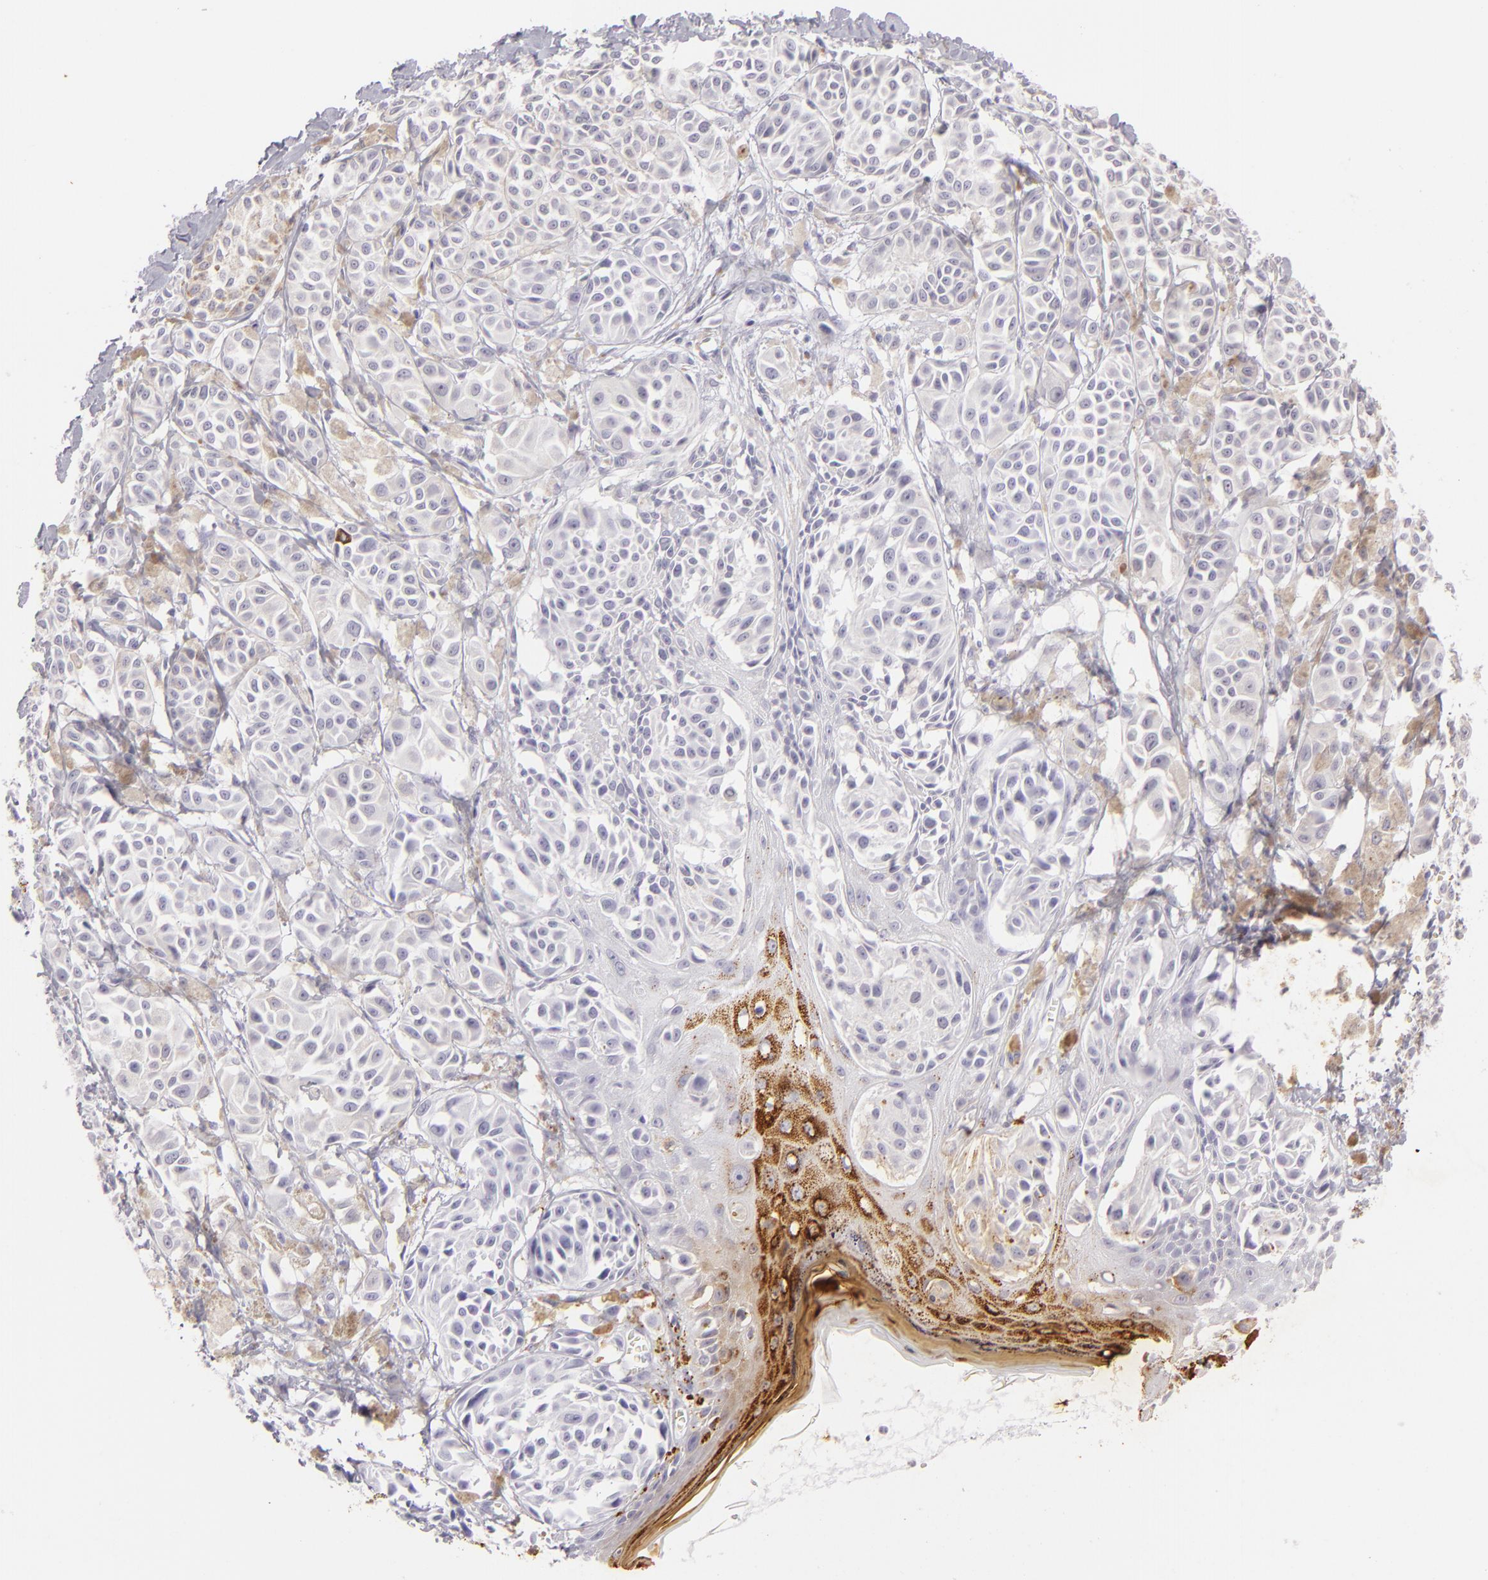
{"staining": {"intensity": "weak", "quantity": "<25%", "location": "cytoplasmic/membranous"}, "tissue": "melanoma", "cell_type": "Tumor cells", "image_type": "cancer", "snomed": [{"axis": "morphology", "description": "Malignant melanoma, NOS"}, {"axis": "topography", "description": "Skin"}], "caption": "This is a micrograph of immunohistochemistry (IHC) staining of malignant melanoma, which shows no staining in tumor cells.", "gene": "FLG", "patient": {"sex": "female", "age": 77}}